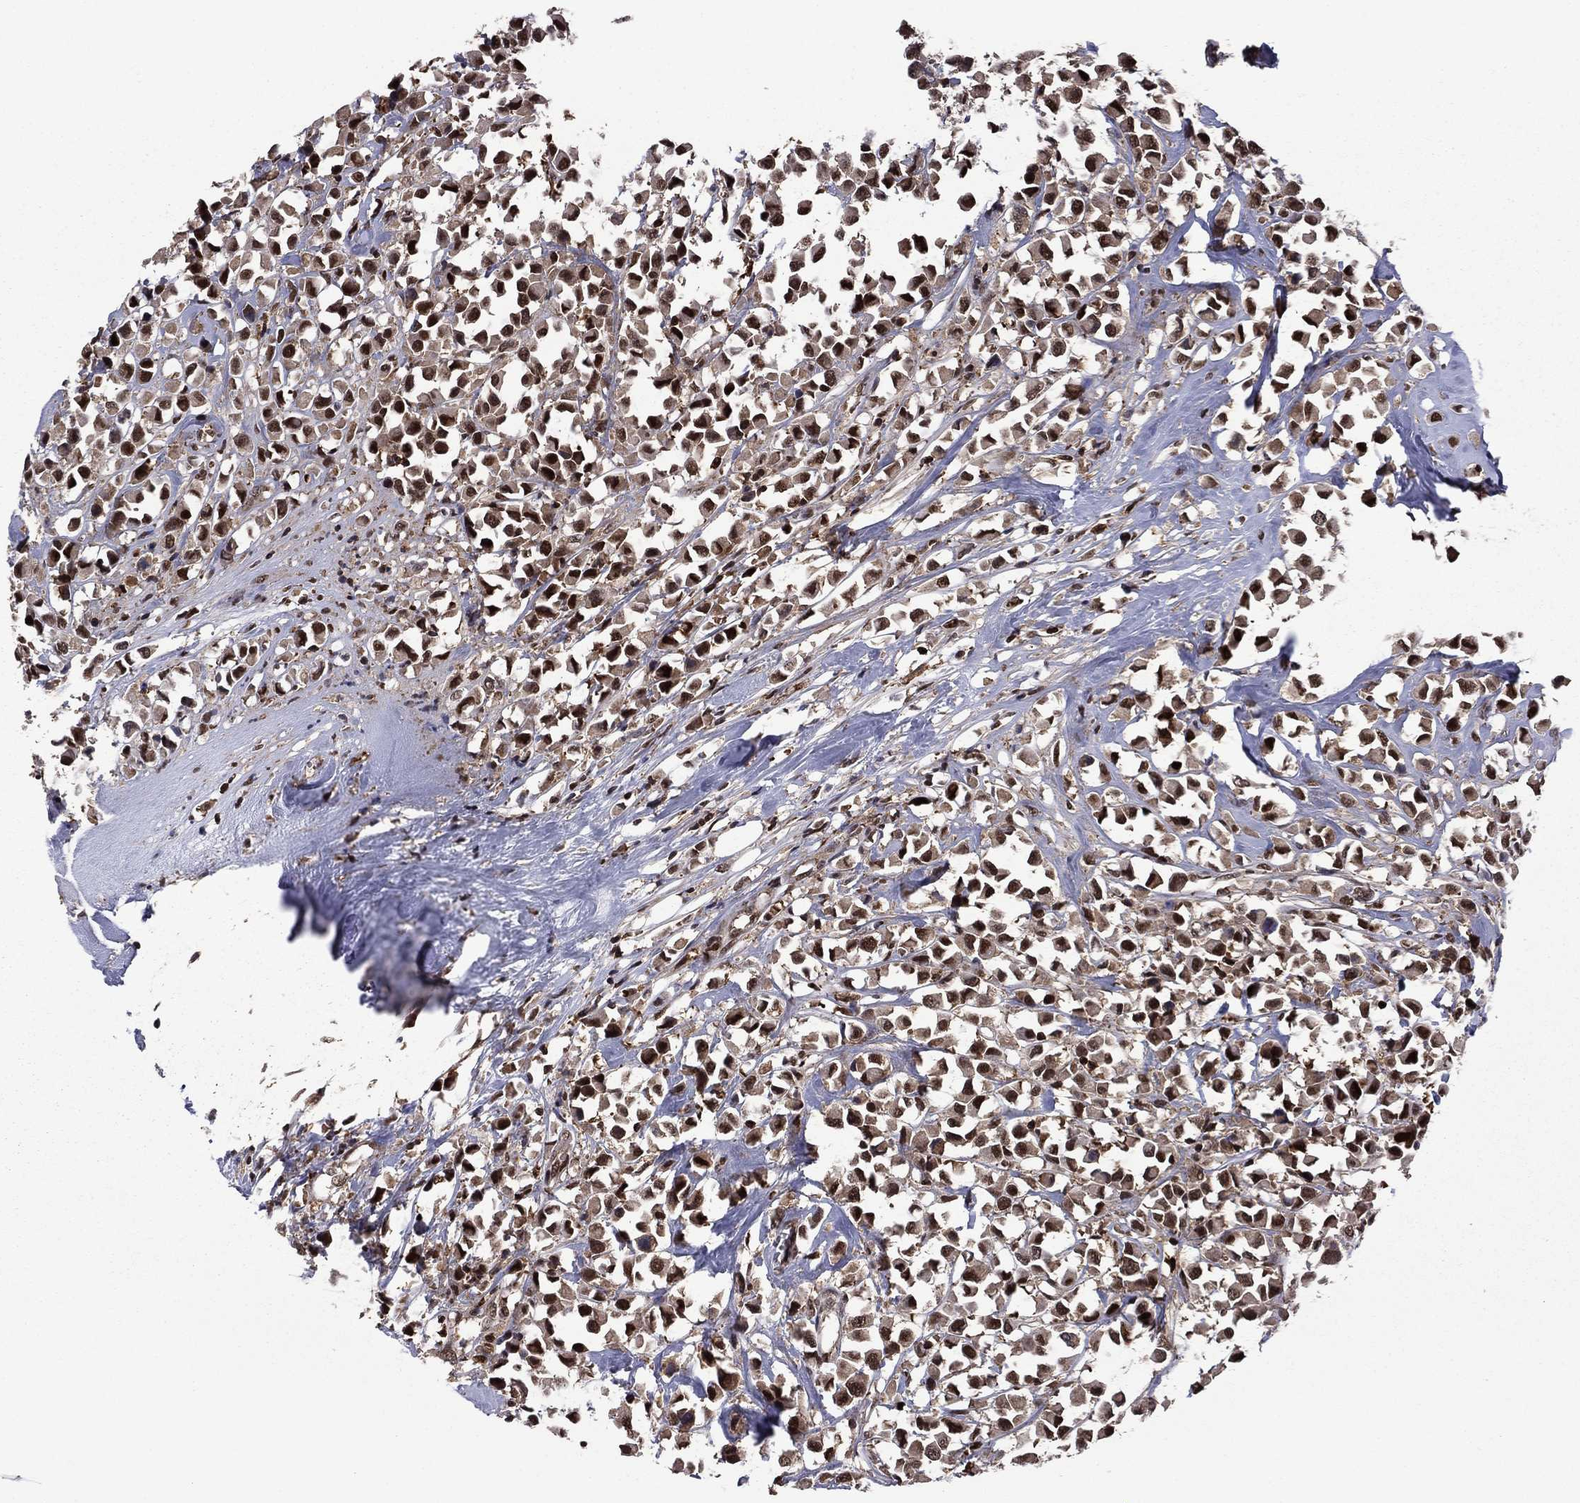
{"staining": {"intensity": "strong", "quantity": ">75%", "location": "nuclear"}, "tissue": "breast cancer", "cell_type": "Tumor cells", "image_type": "cancer", "snomed": [{"axis": "morphology", "description": "Duct carcinoma"}, {"axis": "topography", "description": "Breast"}], "caption": "IHC histopathology image of invasive ductal carcinoma (breast) stained for a protein (brown), which shows high levels of strong nuclear staining in approximately >75% of tumor cells.", "gene": "PSMD2", "patient": {"sex": "female", "age": 61}}